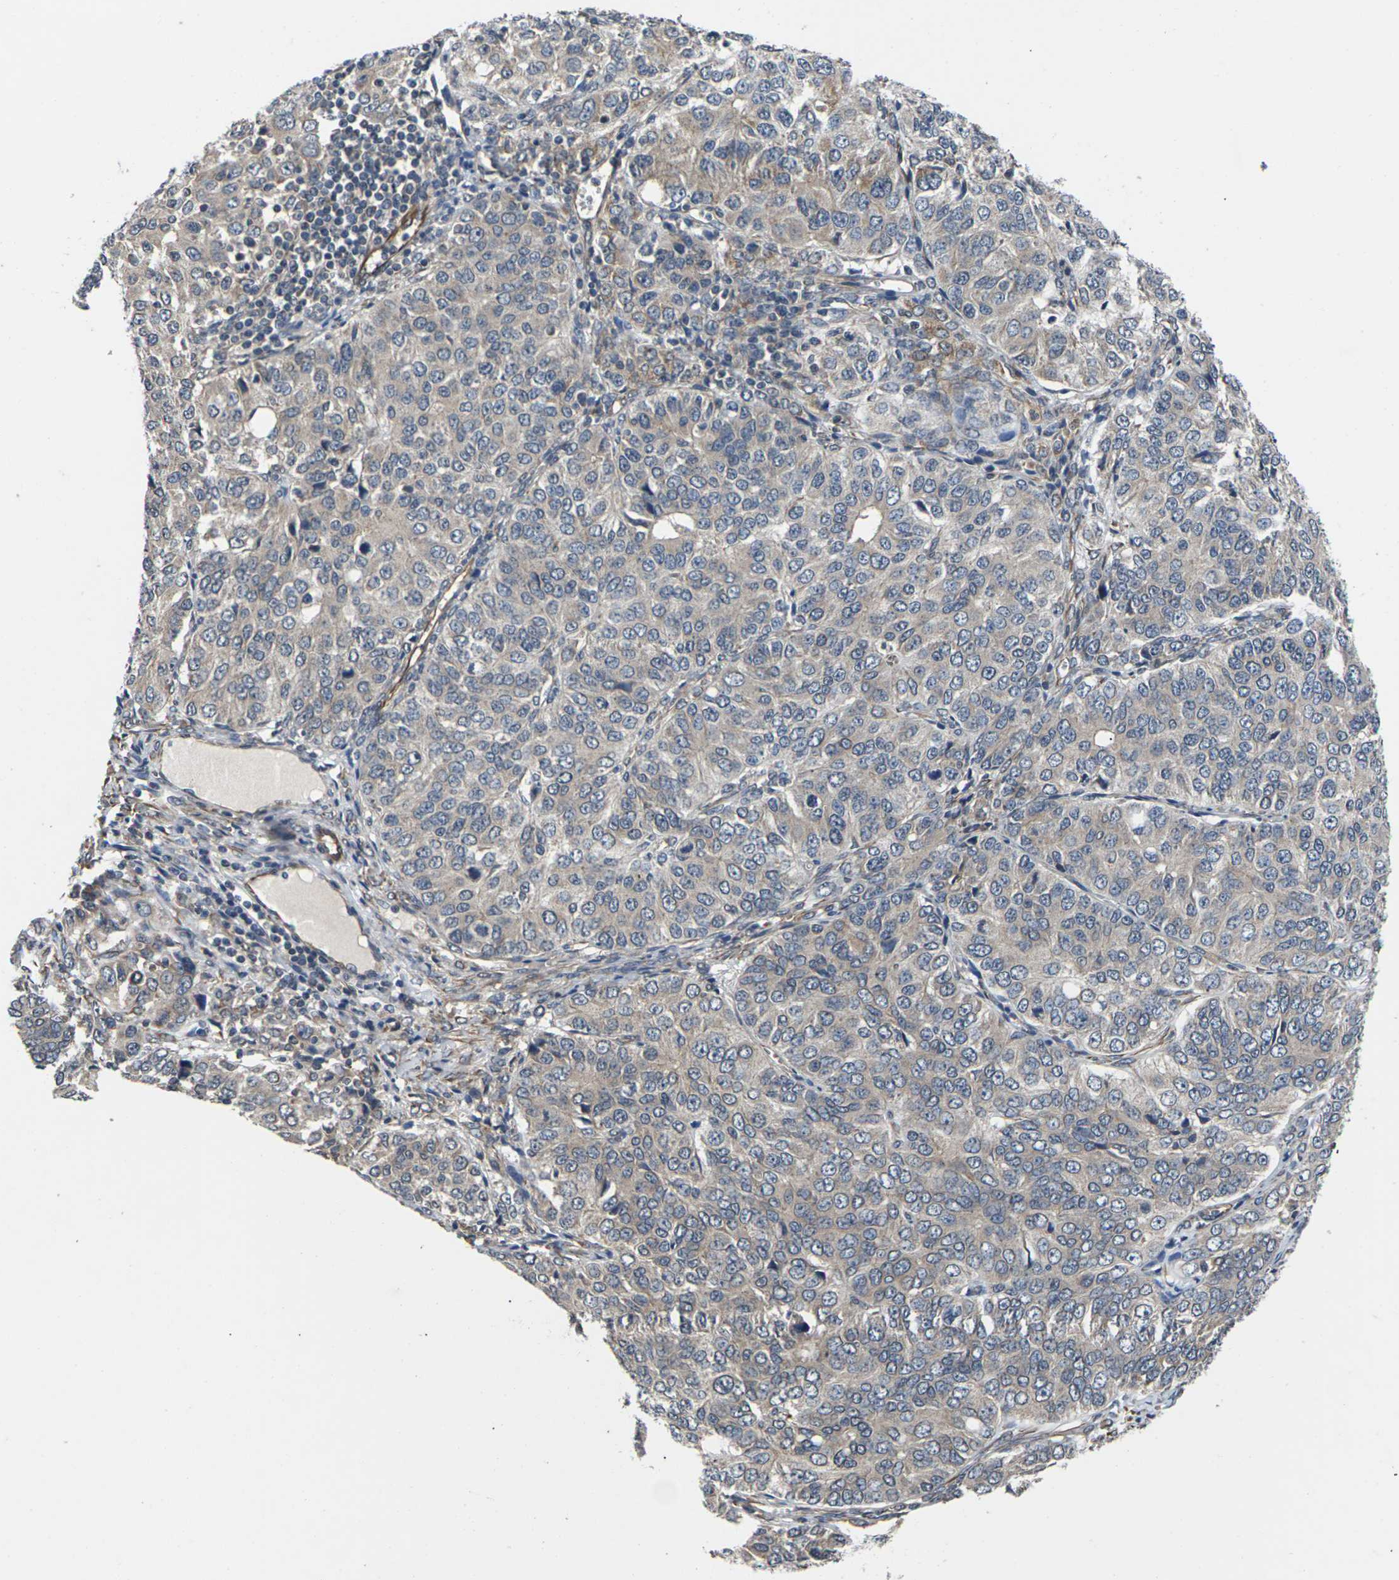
{"staining": {"intensity": "weak", "quantity": ">75%", "location": "cytoplasmic/membranous"}, "tissue": "ovarian cancer", "cell_type": "Tumor cells", "image_type": "cancer", "snomed": [{"axis": "morphology", "description": "Carcinoma, endometroid"}, {"axis": "topography", "description": "Ovary"}], "caption": "Ovarian cancer tissue demonstrates weak cytoplasmic/membranous positivity in about >75% of tumor cells, visualized by immunohistochemistry.", "gene": "DKK2", "patient": {"sex": "female", "age": 51}}